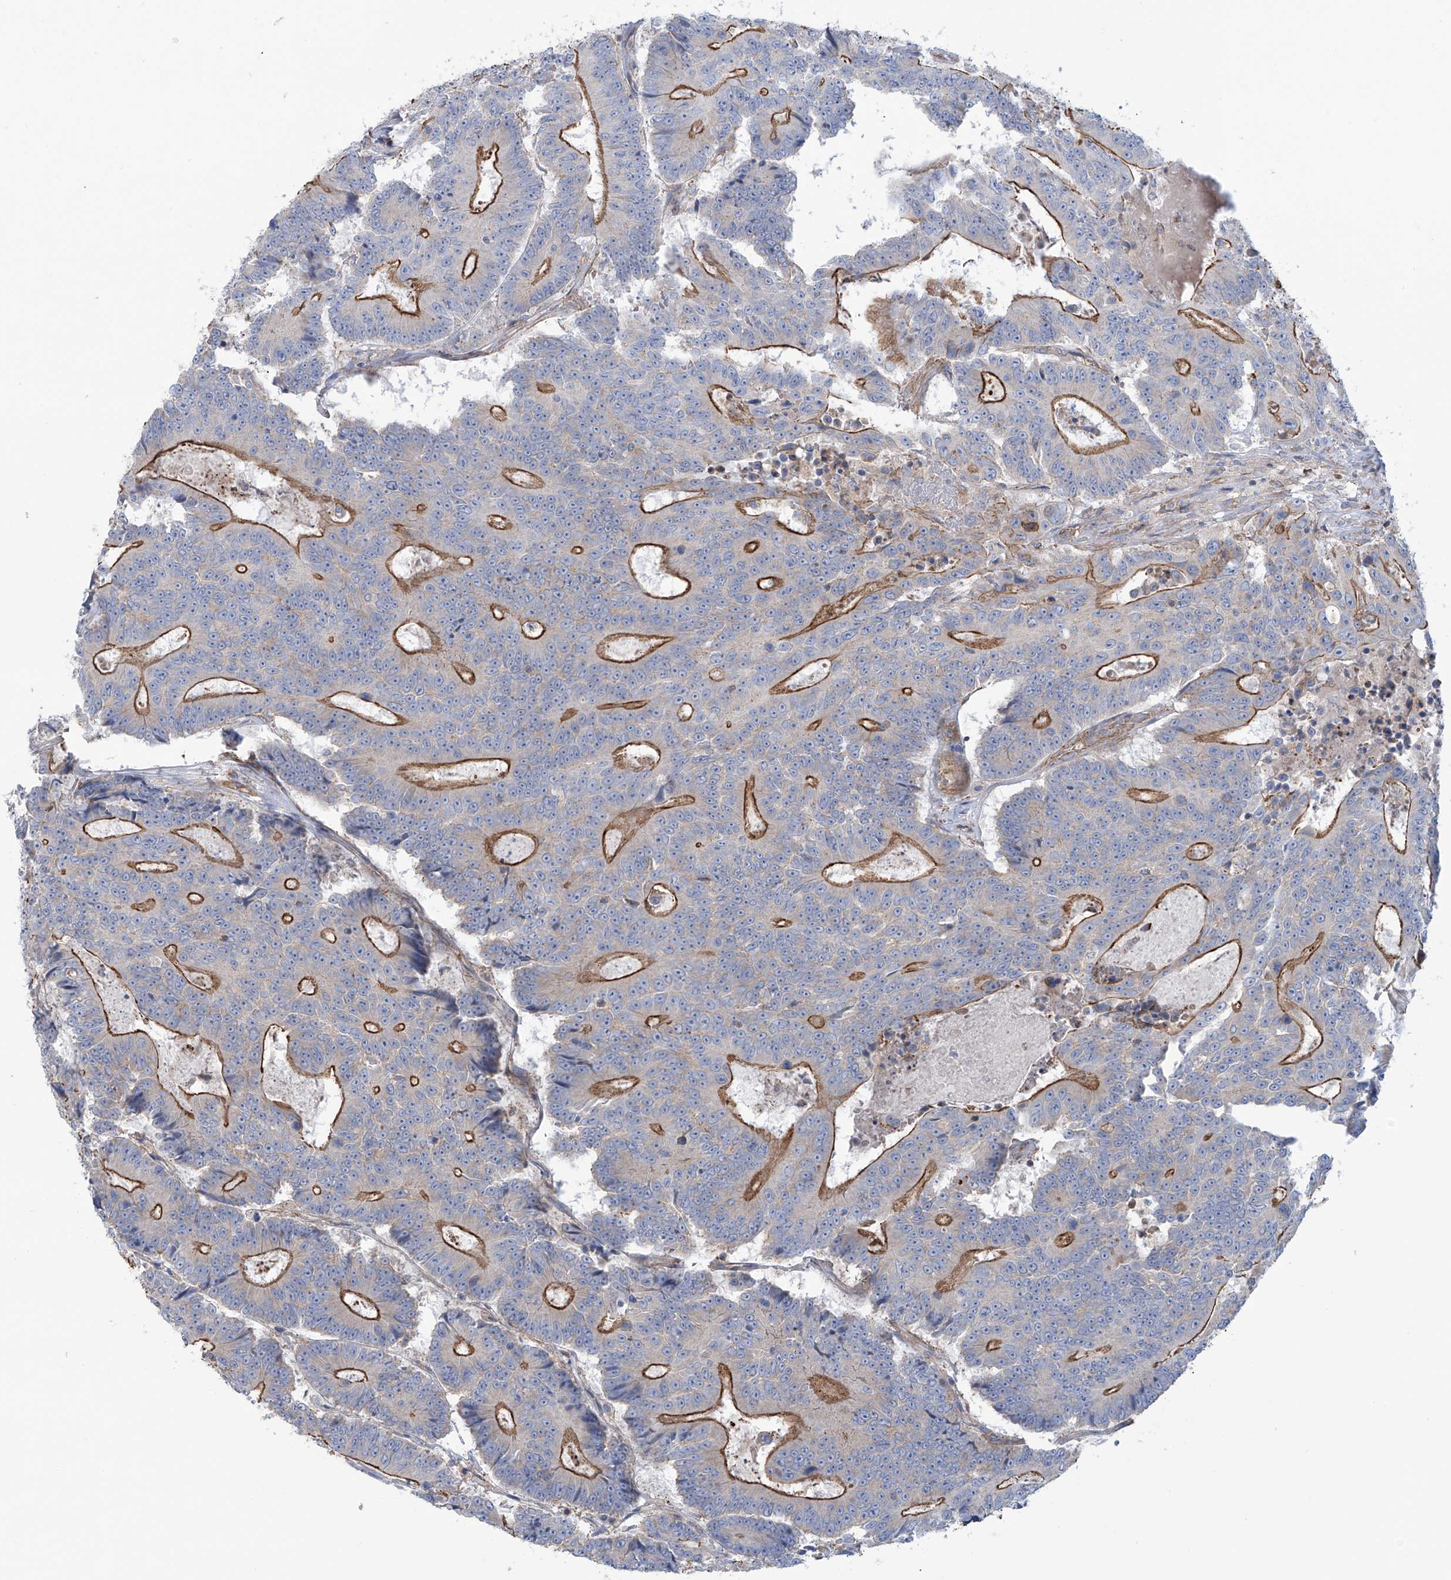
{"staining": {"intensity": "strong", "quantity": "25%-75%", "location": "cytoplasmic/membranous"}, "tissue": "colorectal cancer", "cell_type": "Tumor cells", "image_type": "cancer", "snomed": [{"axis": "morphology", "description": "Adenocarcinoma, NOS"}, {"axis": "topography", "description": "Colon"}], "caption": "Immunohistochemical staining of human colorectal cancer (adenocarcinoma) demonstrates high levels of strong cytoplasmic/membranous positivity in about 25%-75% of tumor cells.", "gene": "TMEM209", "patient": {"sex": "male", "age": 83}}